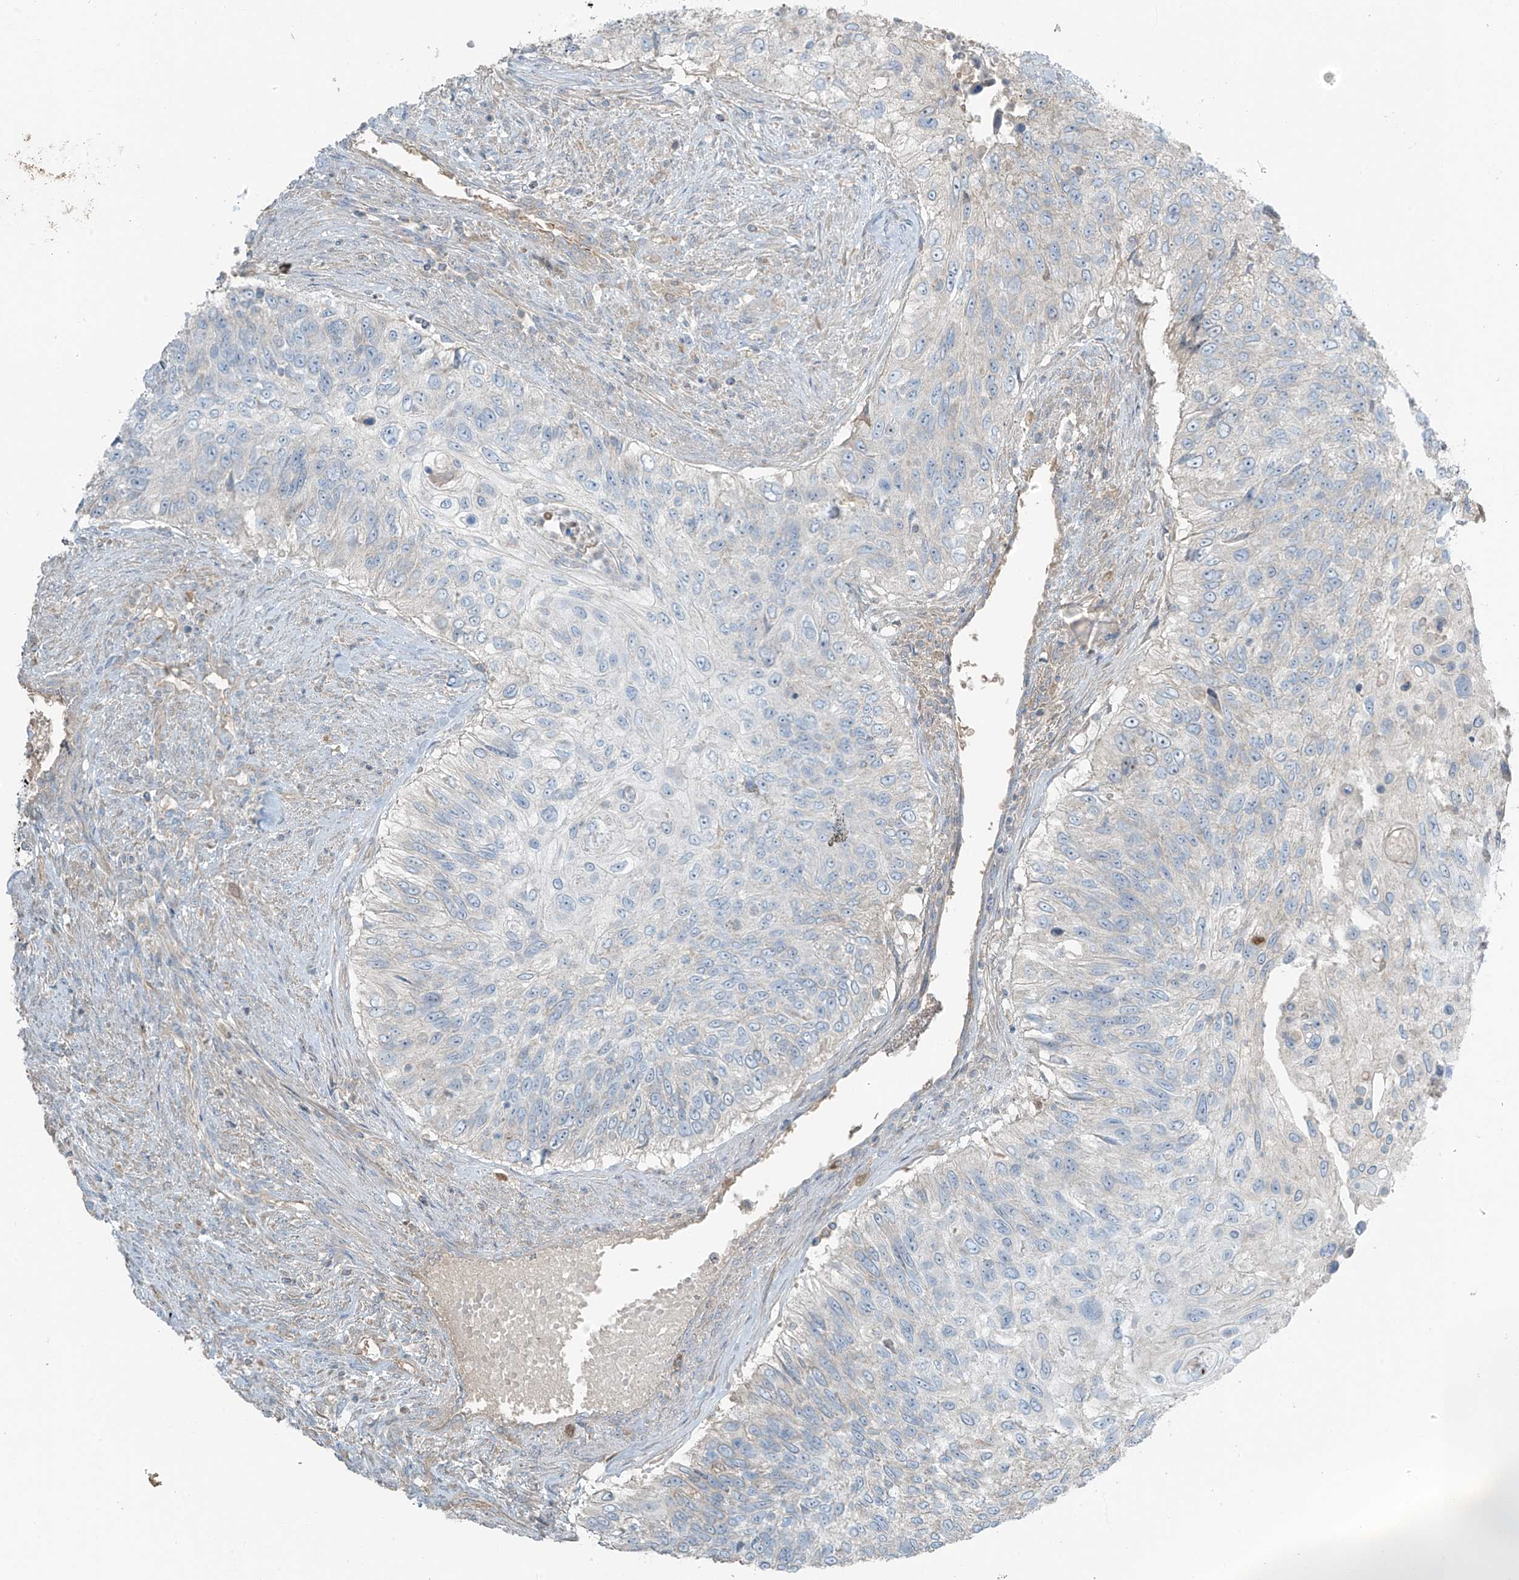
{"staining": {"intensity": "negative", "quantity": "none", "location": "none"}, "tissue": "urothelial cancer", "cell_type": "Tumor cells", "image_type": "cancer", "snomed": [{"axis": "morphology", "description": "Urothelial carcinoma, High grade"}, {"axis": "topography", "description": "Urinary bladder"}], "caption": "DAB (3,3'-diaminobenzidine) immunohistochemical staining of urothelial cancer demonstrates no significant positivity in tumor cells. Nuclei are stained in blue.", "gene": "FAM131C", "patient": {"sex": "female", "age": 60}}